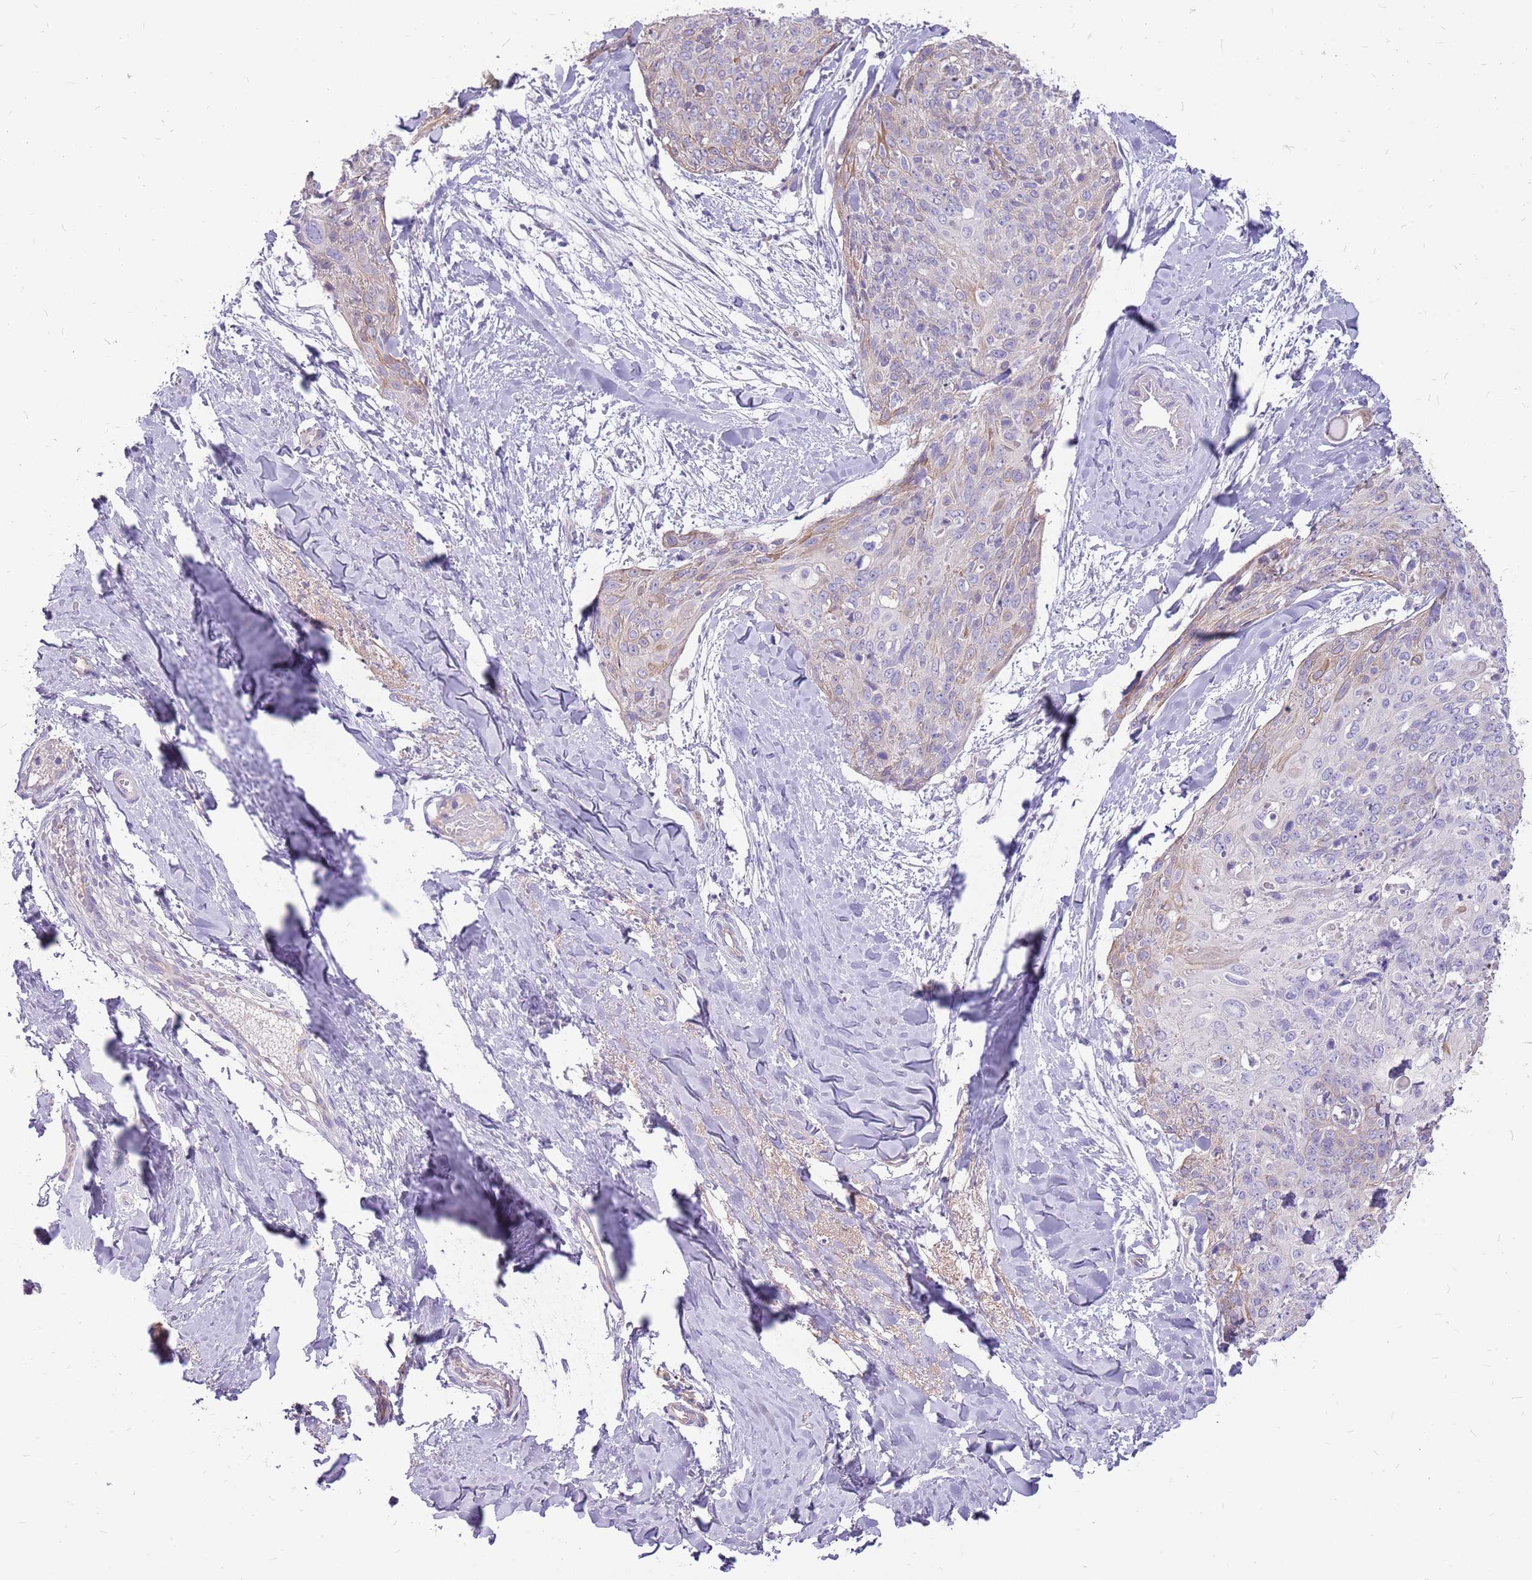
{"staining": {"intensity": "weak", "quantity": "<25%", "location": "cytoplasmic/membranous"}, "tissue": "skin cancer", "cell_type": "Tumor cells", "image_type": "cancer", "snomed": [{"axis": "morphology", "description": "Squamous cell carcinoma, NOS"}, {"axis": "topography", "description": "Skin"}, {"axis": "topography", "description": "Vulva"}], "caption": "The photomicrograph displays no staining of tumor cells in skin cancer.", "gene": "NTN4", "patient": {"sex": "female", "age": 85}}